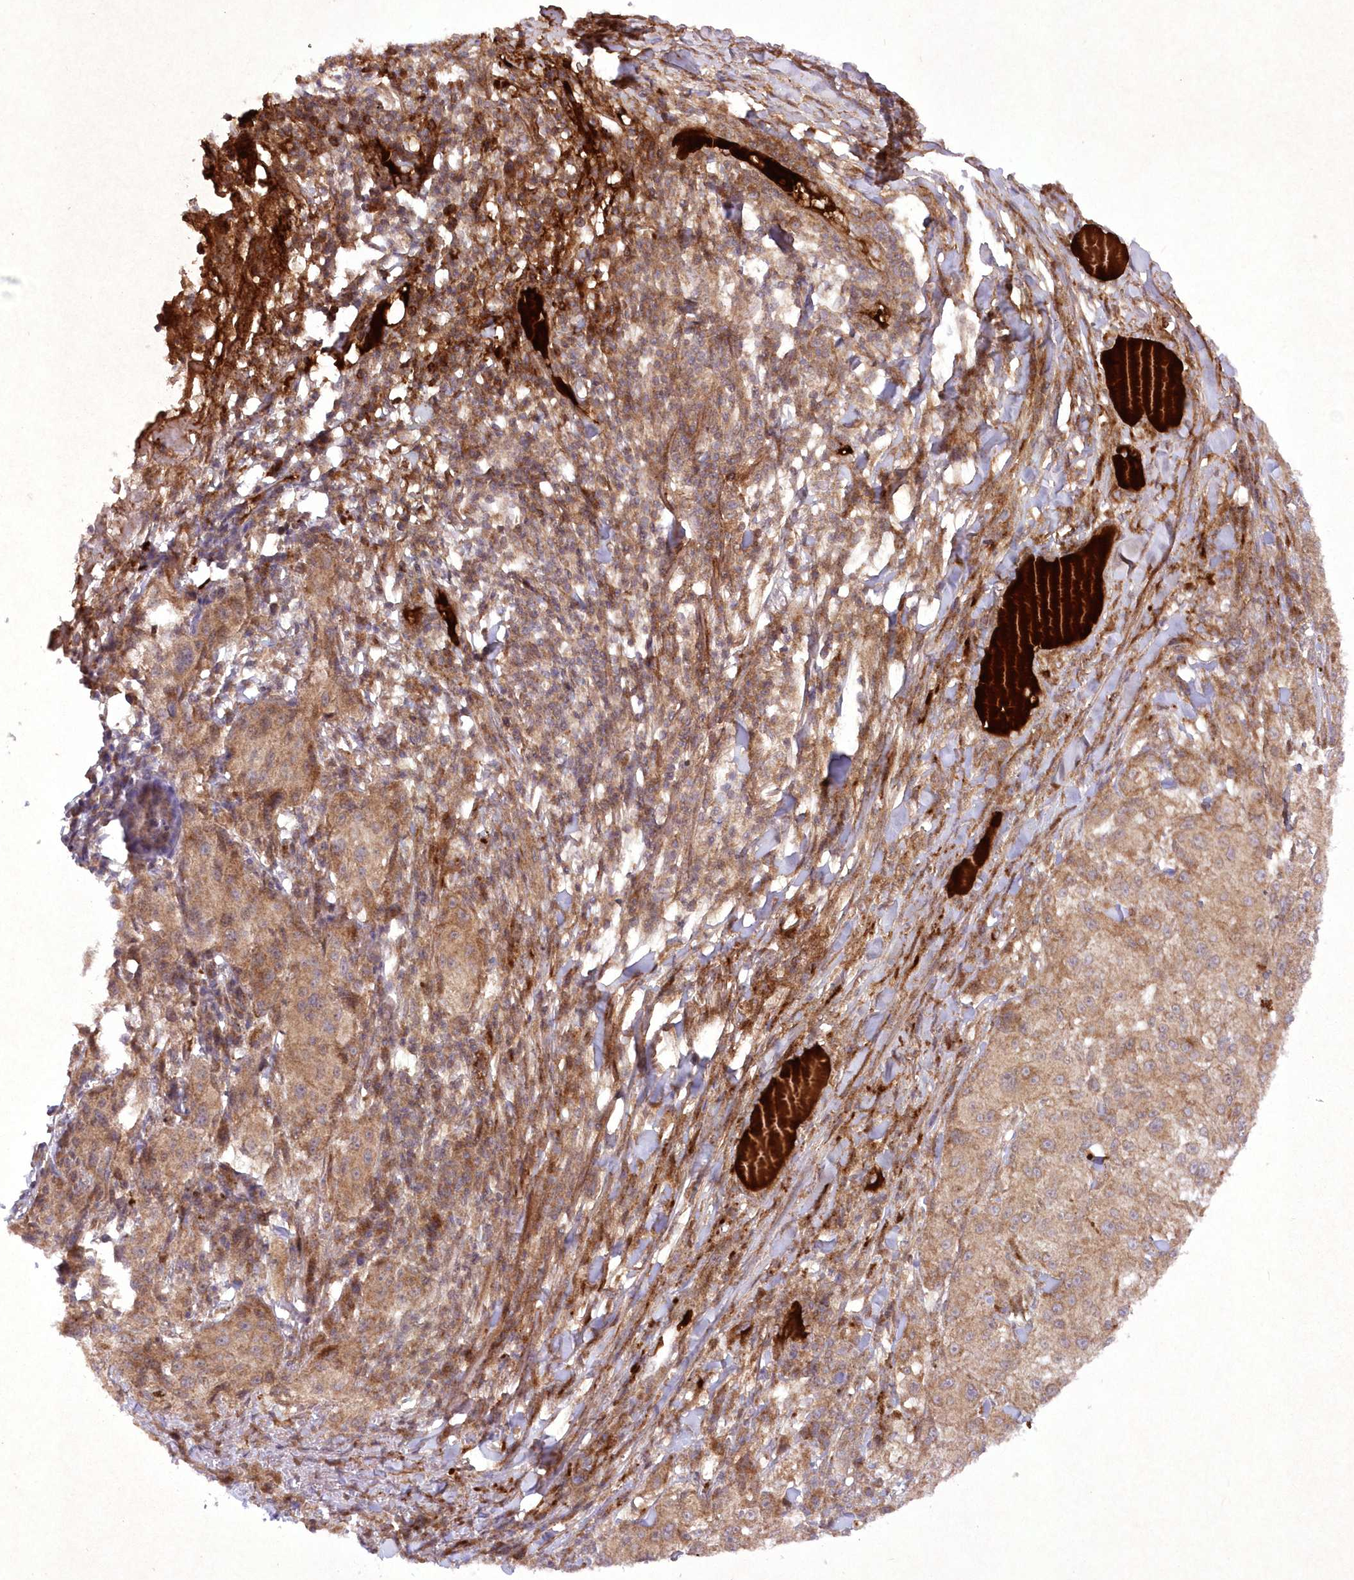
{"staining": {"intensity": "weak", "quantity": "25%-75%", "location": "cytoplasmic/membranous"}, "tissue": "melanoma", "cell_type": "Tumor cells", "image_type": "cancer", "snomed": [{"axis": "morphology", "description": "Necrosis, NOS"}, {"axis": "morphology", "description": "Malignant melanoma, NOS"}, {"axis": "topography", "description": "Skin"}], "caption": "Immunohistochemistry (DAB (3,3'-diaminobenzidine)) staining of human melanoma displays weak cytoplasmic/membranous protein staining in approximately 25%-75% of tumor cells.", "gene": "APOM", "patient": {"sex": "female", "age": 87}}